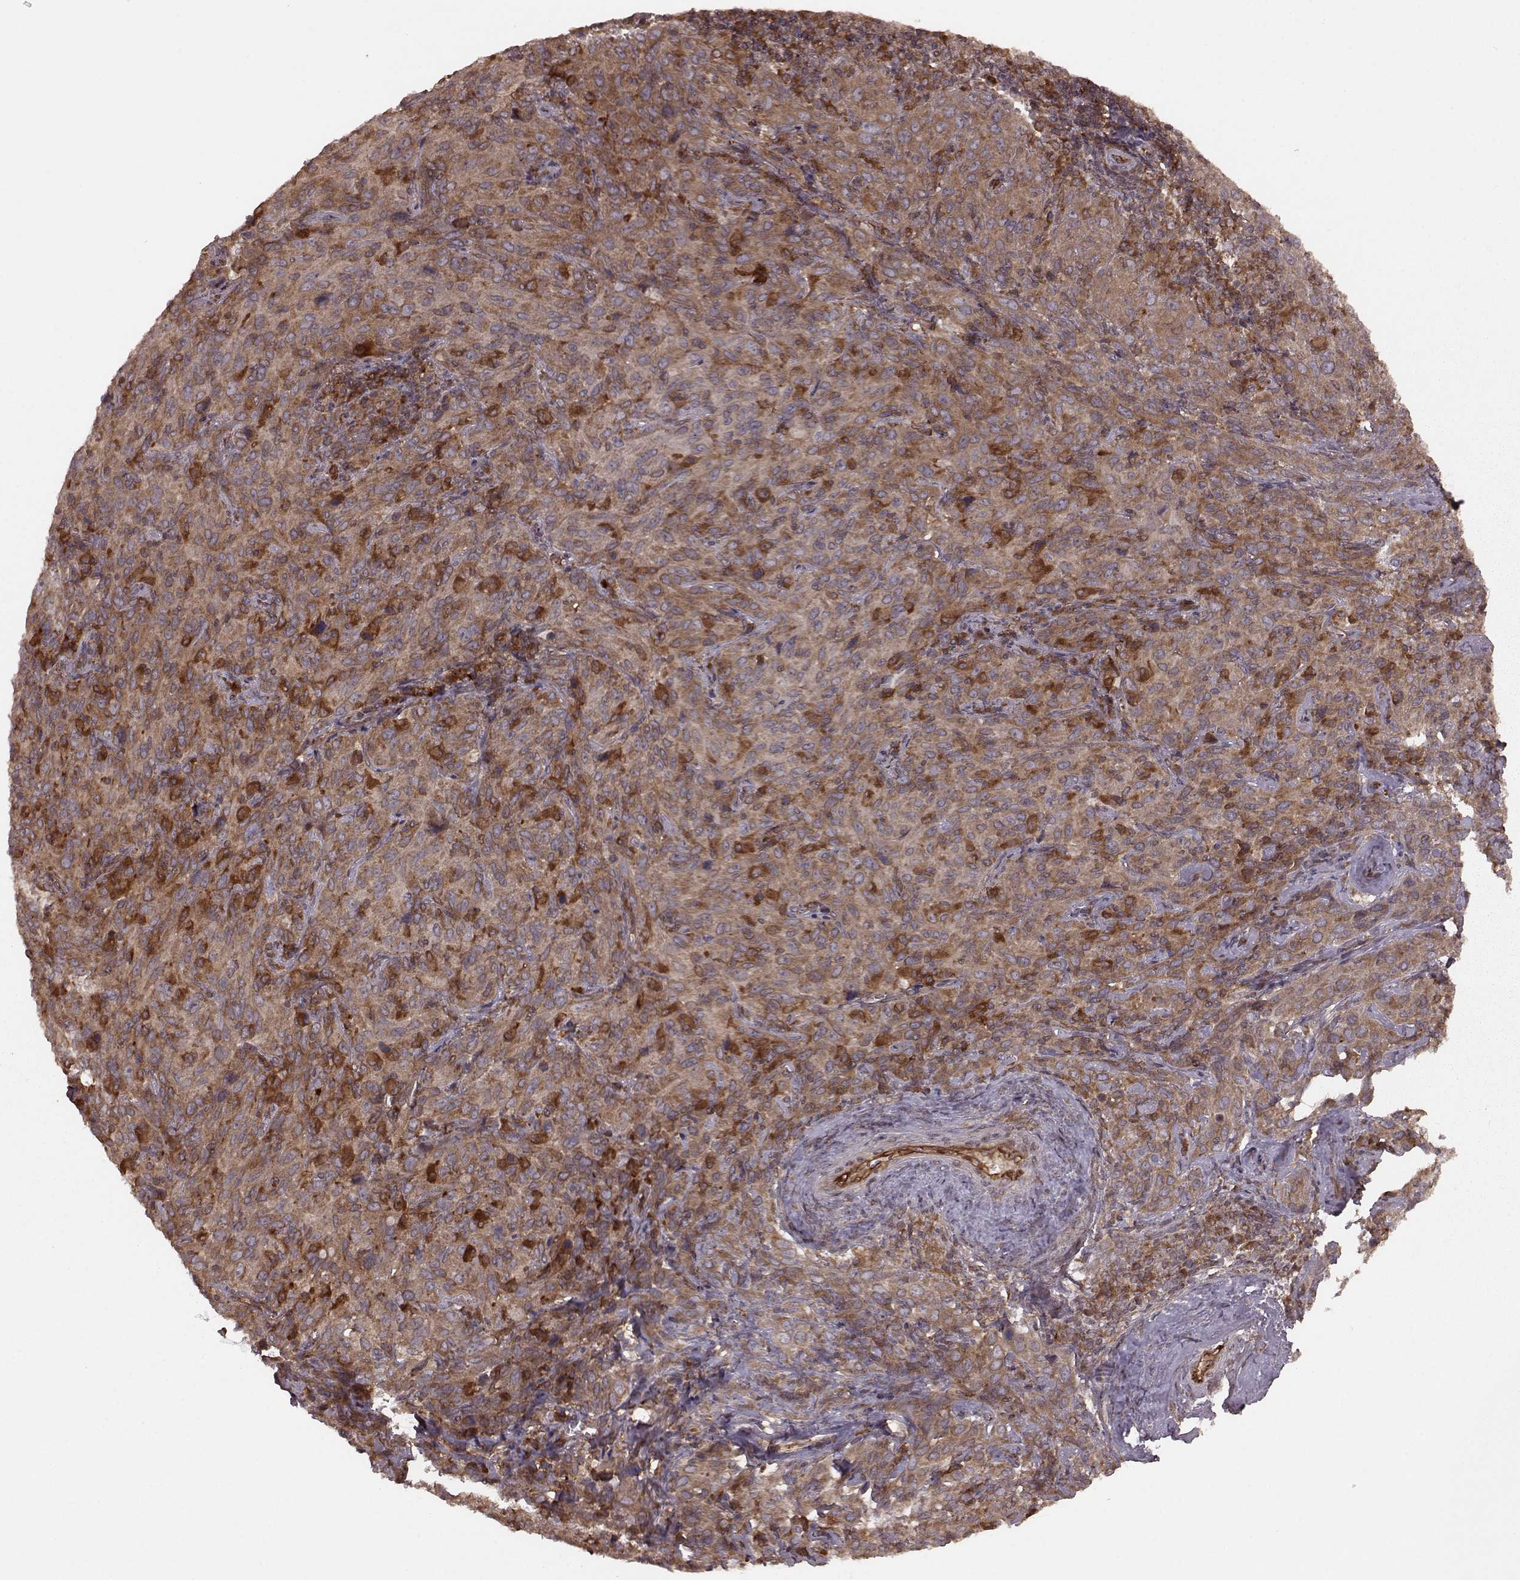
{"staining": {"intensity": "strong", "quantity": ">75%", "location": "cytoplasmic/membranous"}, "tissue": "cervical cancer", "cell_type": "Tumor cells", "image_type": "cancer", "snomed": [{"axis": "morphology", "description": "Squamous cell carcinoma, NOS"}, {"axis": "topography", "description": "Cervix"}], "caption": "The photomicrograph shows immunohistochemical staining of cervical cancer. There is strong cytoplasmic/membranous staining is present in about >75% of tumor cells.", "gene": "AGPAT1", "patient": {"sex": "female", "age": 51}}